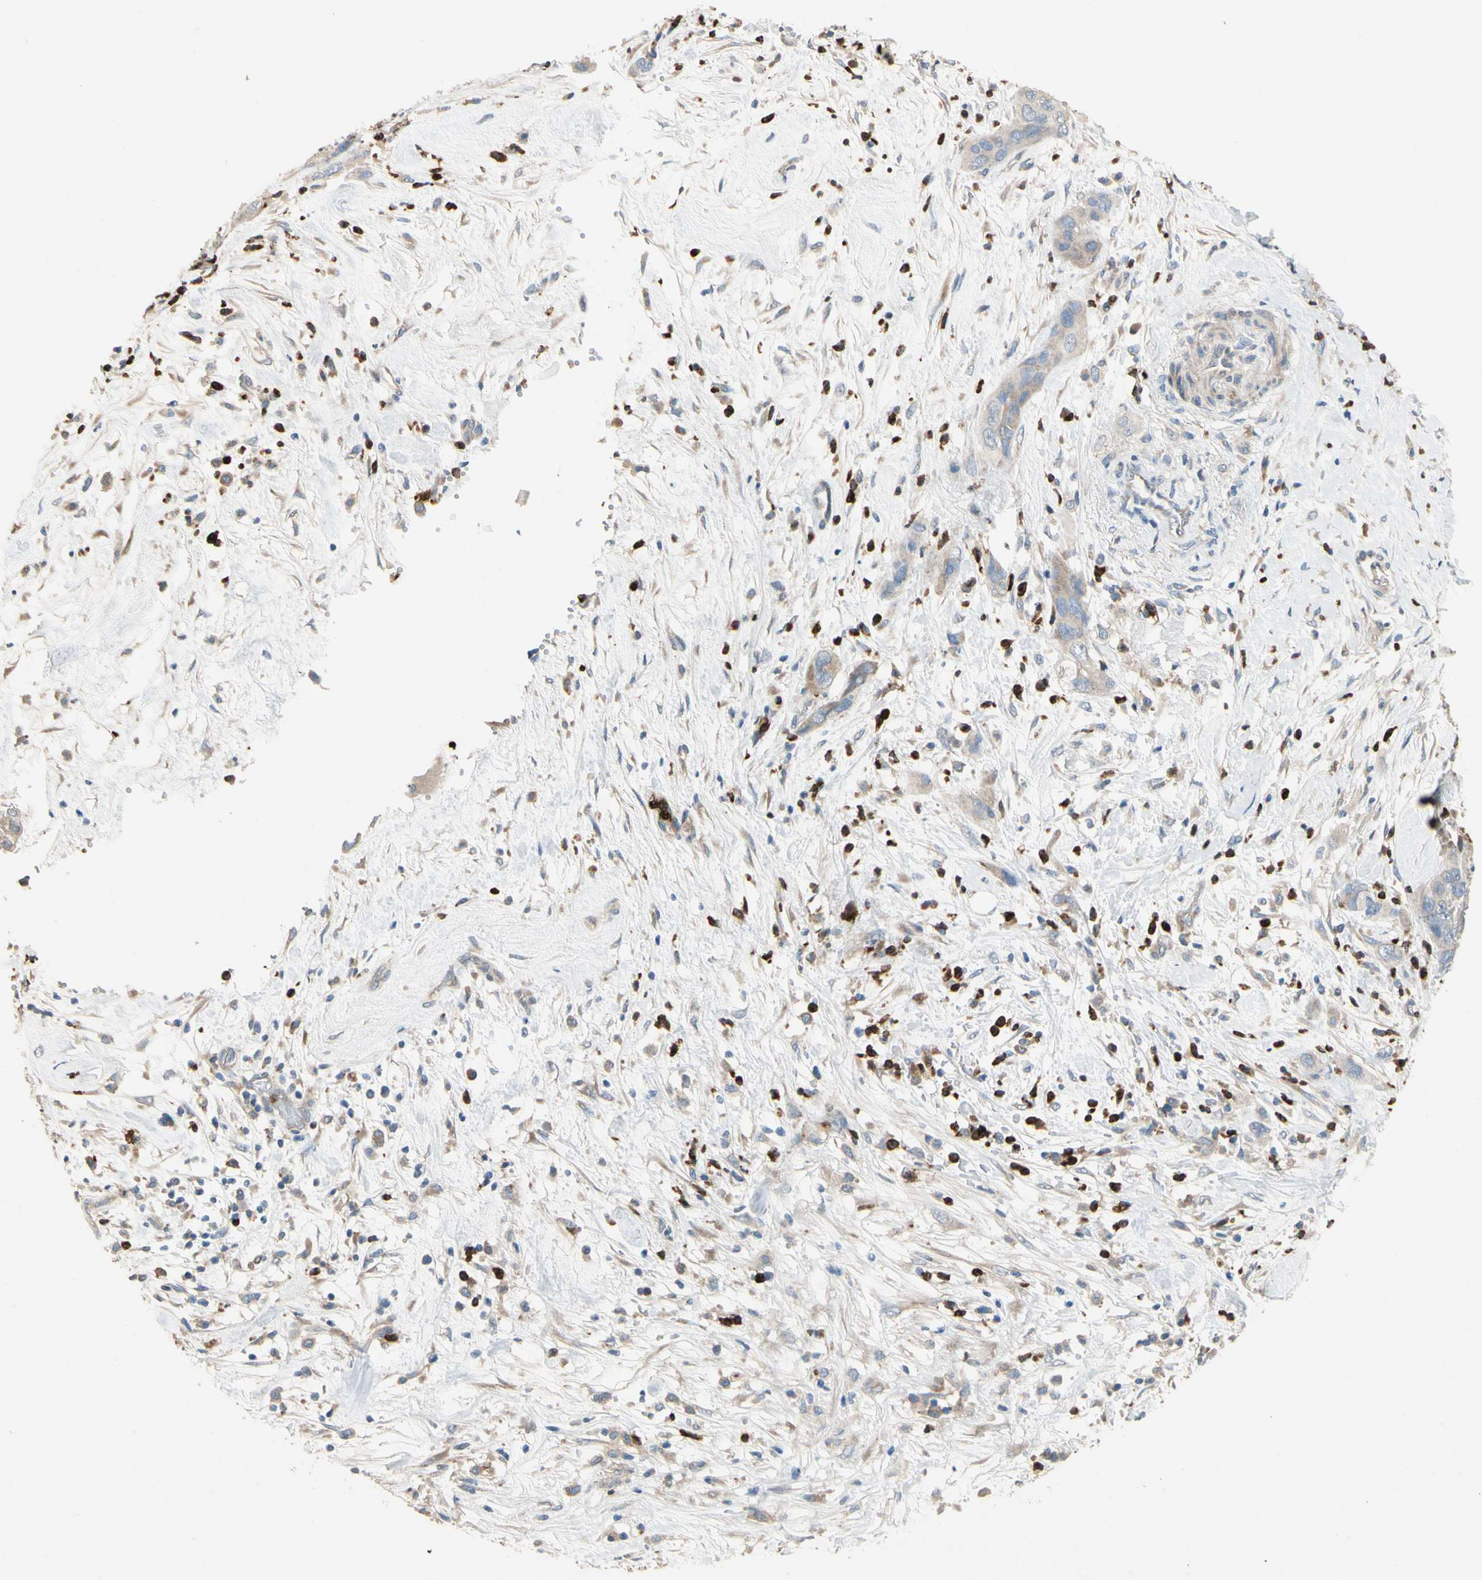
{"staining": {"intensity": "weak", "quantity": "25%-75%", "location": "cytoplasmic/membranous"}, "tissue": "pancreatic cancer", "cell_type": "Tumor cells", "image_type": "cancer", "snomed": [{"axis": "morphology", "description": "Adenocarcinoma, NOS"}, {"axis": "topography", "description": "Pancreas"}], "caption": "IHC image of pancreatic adenocarcinoma stained for a protein (brown), which displays low levels of weak cytoplasmic/membranous staining in about 25%-75% of tumor cells.", "gene": "SIGLEC5", "patient": {"sex": "female", "age": 71}}